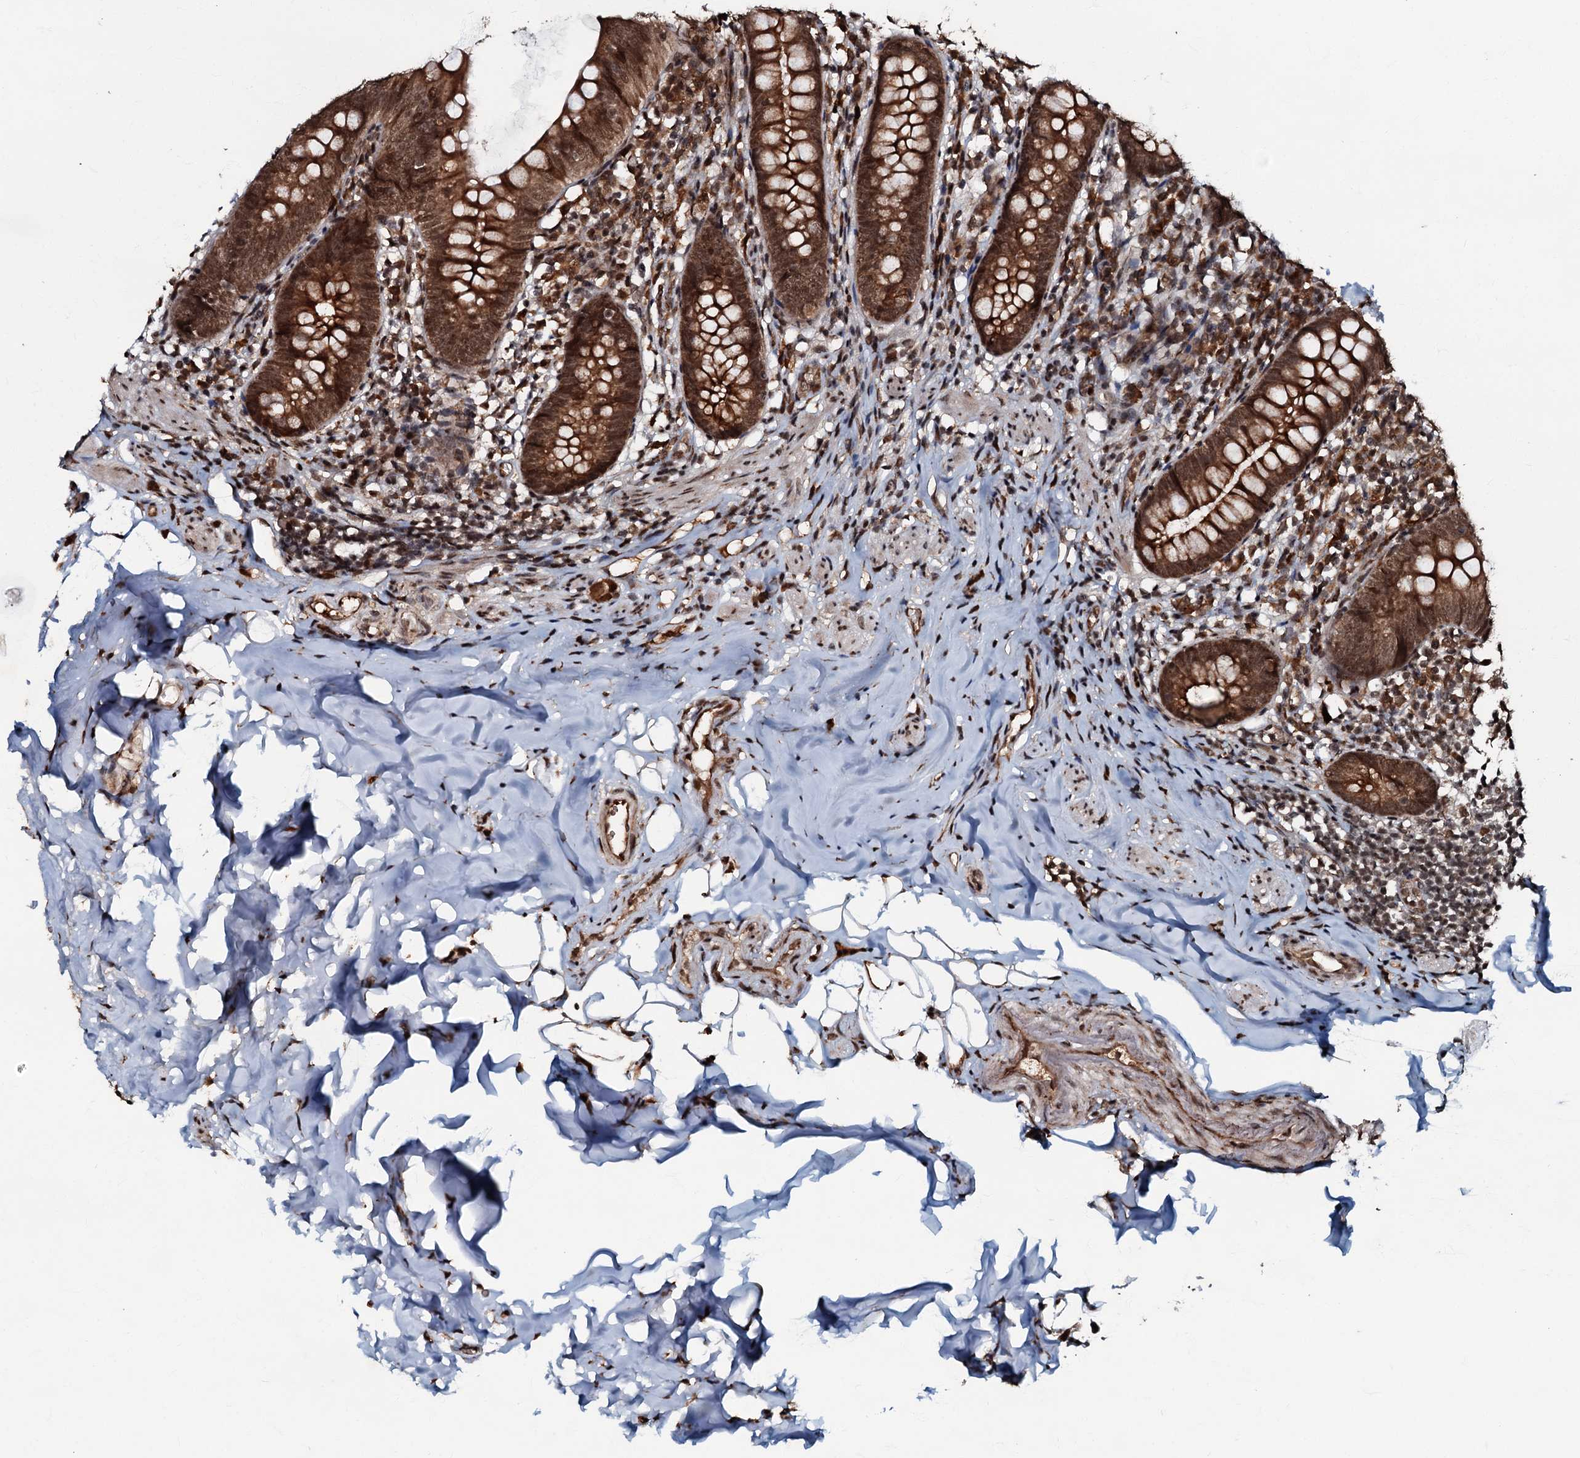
{"staining": {"intensity": "strong", "quantity": ">75%", "location": "cytoplasmic/membranous,nuclear"}, "tissue": "appendix", "cell_type": "Glandular cells", "image_type": "normal", "snomed": [{"axis": "morphology", "description": "Normal tissue, NOS"}, {"axis": "topography", "description": "Appendix"}], "caption": "This photomicrograph demonstrates normal appendix stained with immunohistochemistry (IHC) to label a protein in brown. The cytoplasmic/membranous,nuclear of glandular cells show strong positivity for the protein. Nuclei are counter-stained blue.", "gene": "C18orf32", "patient": {"sex": "female", "age": 62}}